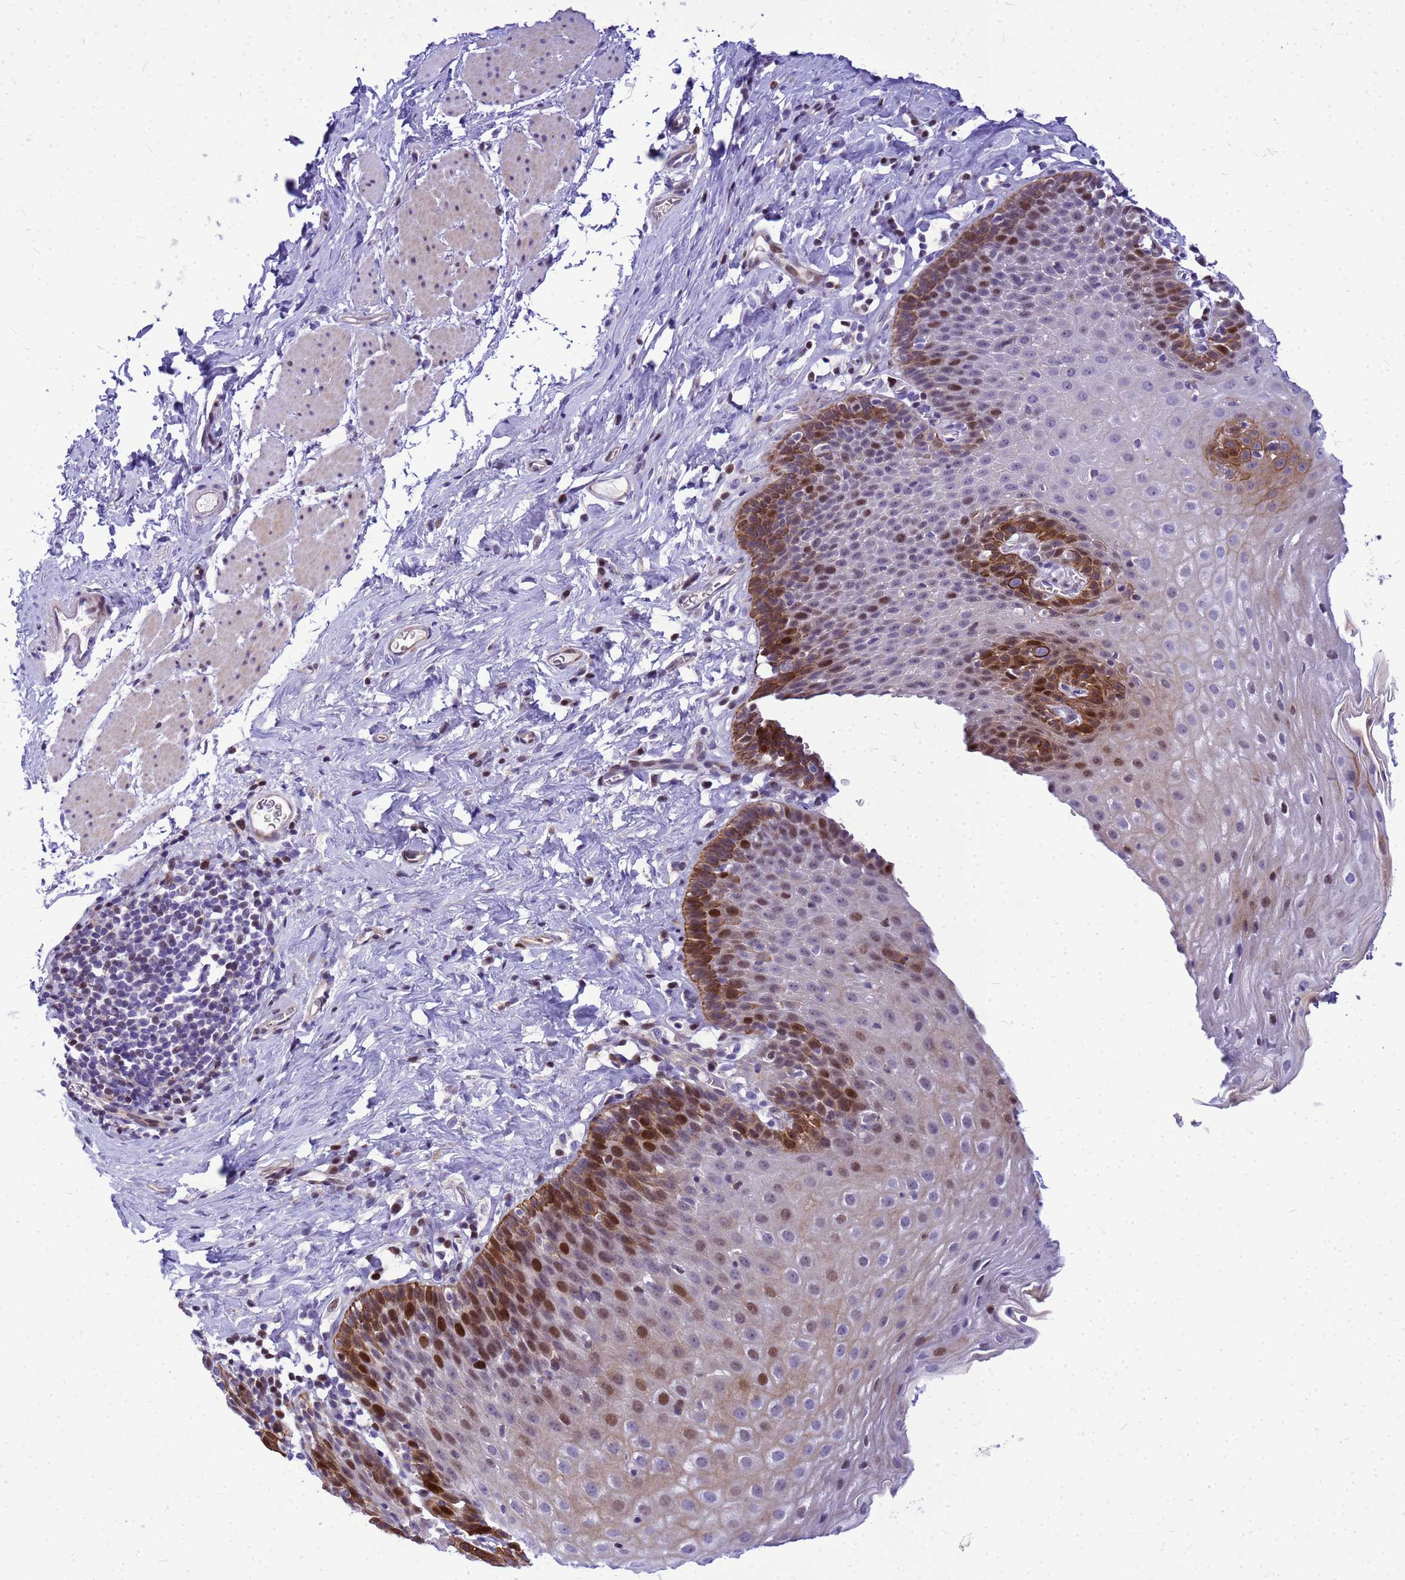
{"staining": {"intensity": "strong", "quantity": "25%-75%", "location": "cytoplasmic/membranous,nuclear"}, "tissue": "esophagus", "cell_type": "Squamous epithelial cells", "image_type": "normal", "snomed": [{"axis": "morphology", "description": "Normal tissue, NOS"}, {"axis": "topography", "description": "Esophagus"}], "caption": "IHC (DAB (3,3'-diaminobenzidine)) staining of normal human esophagus reveals strong cytoplasmic/membranous,nuclear protein positivity in approximately 25%-75% of squamous epithelial cells. (Brightfield microscopy of DAB IHC at high magnification).", "gene": "ADAMTS7", "patient": {"sex": "female", "age": 61}}